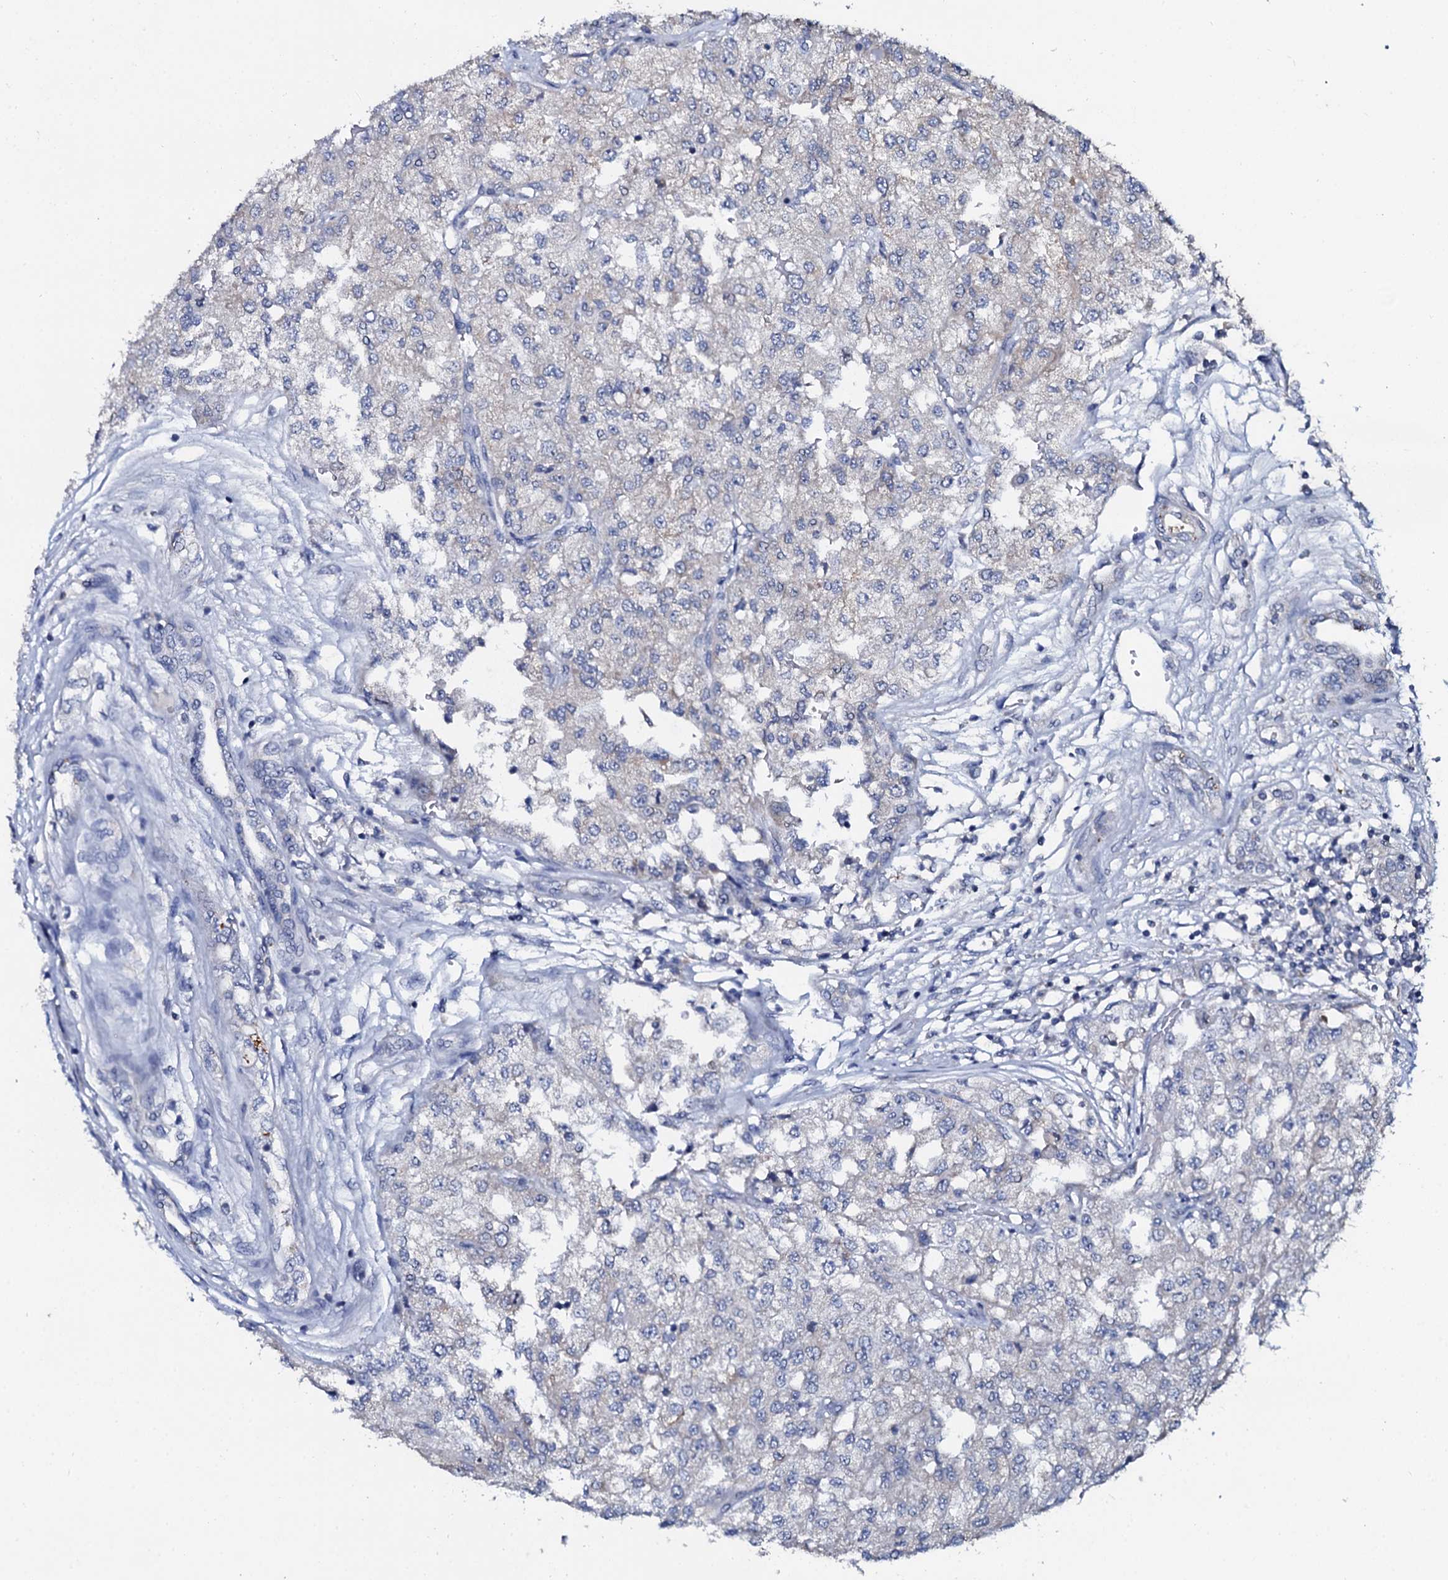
{"staining": {"intensity": "weak", "quantity": "<25%", "location": "cytoplasmic/membranous"}, "tissue": "renal cancer", "cell_type": "Tumor cells", "image_type": "cancer", "snomed": [{"axis": "morphology", "description": "Adenocarcinoma, NOS"}, {"axis": "topography", "description": "Kidney"}], "caption": "Protein analysis of adenocarcinoma (renal) demonstrates no significant expression in tumor cells.", "gene": "SLC37A4", "patient": {"sex": "female", "age": 54}}